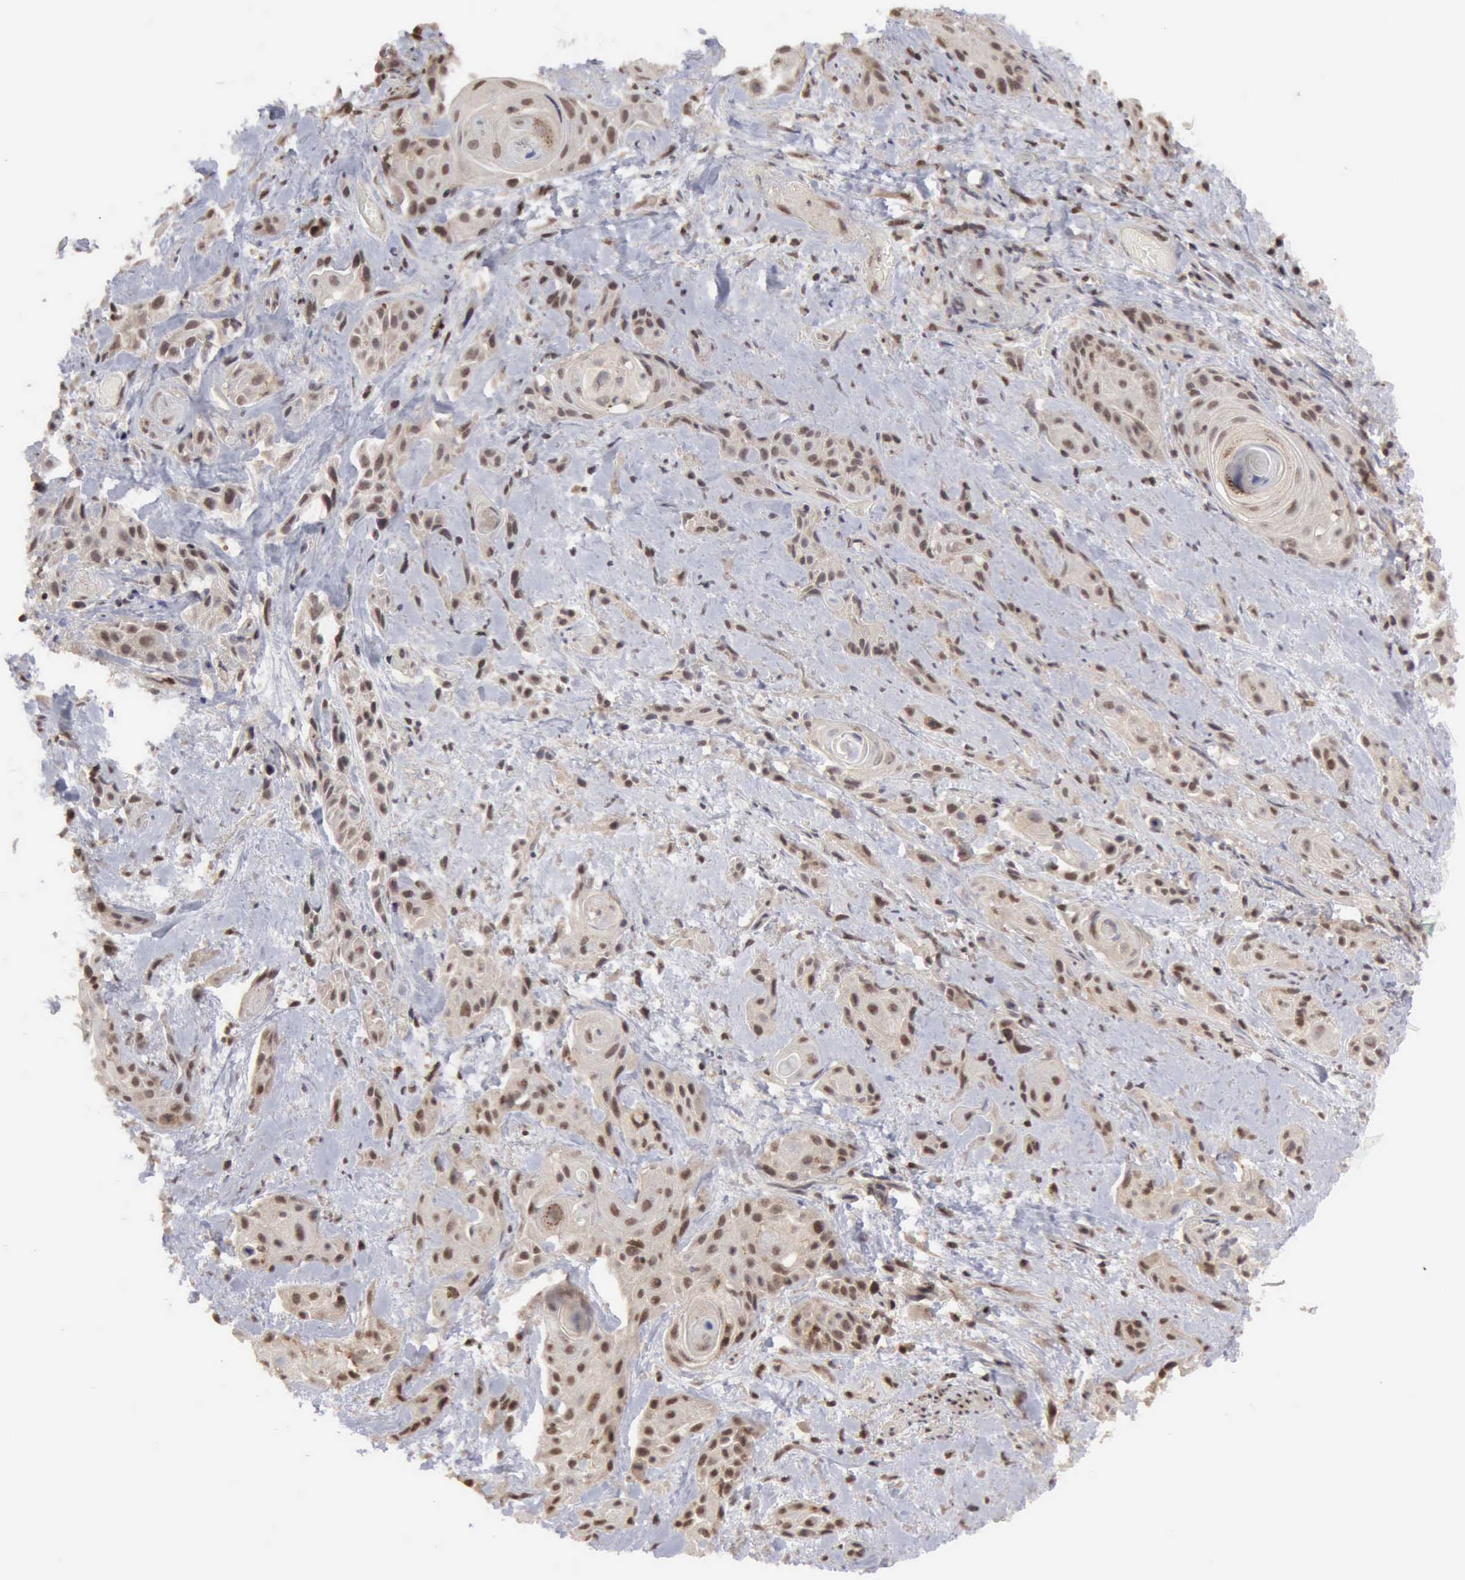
{"staining": {"intensity": "weak", "quantity": ">75%", "location": "nuclear"}, "tissue": "skin cancer", "cell_type": "Tumor cells", "image_type": "cancer", "snomed": [{"axis": "morphology", "description": "Squamous cell carcinoma, NOS"}, {"axis": "topography", "description": "Skin"}, {"axis": "topography", "description": "Anal"}], "caption": "Immunohistochemical staining of squamous cell carcinoma (skin) exhibits low levels of weak nuclear protein expression in about >75% of tumor cells.", "gene": "CDKN2A", "patient": {"sex": "male", "age": 64}}